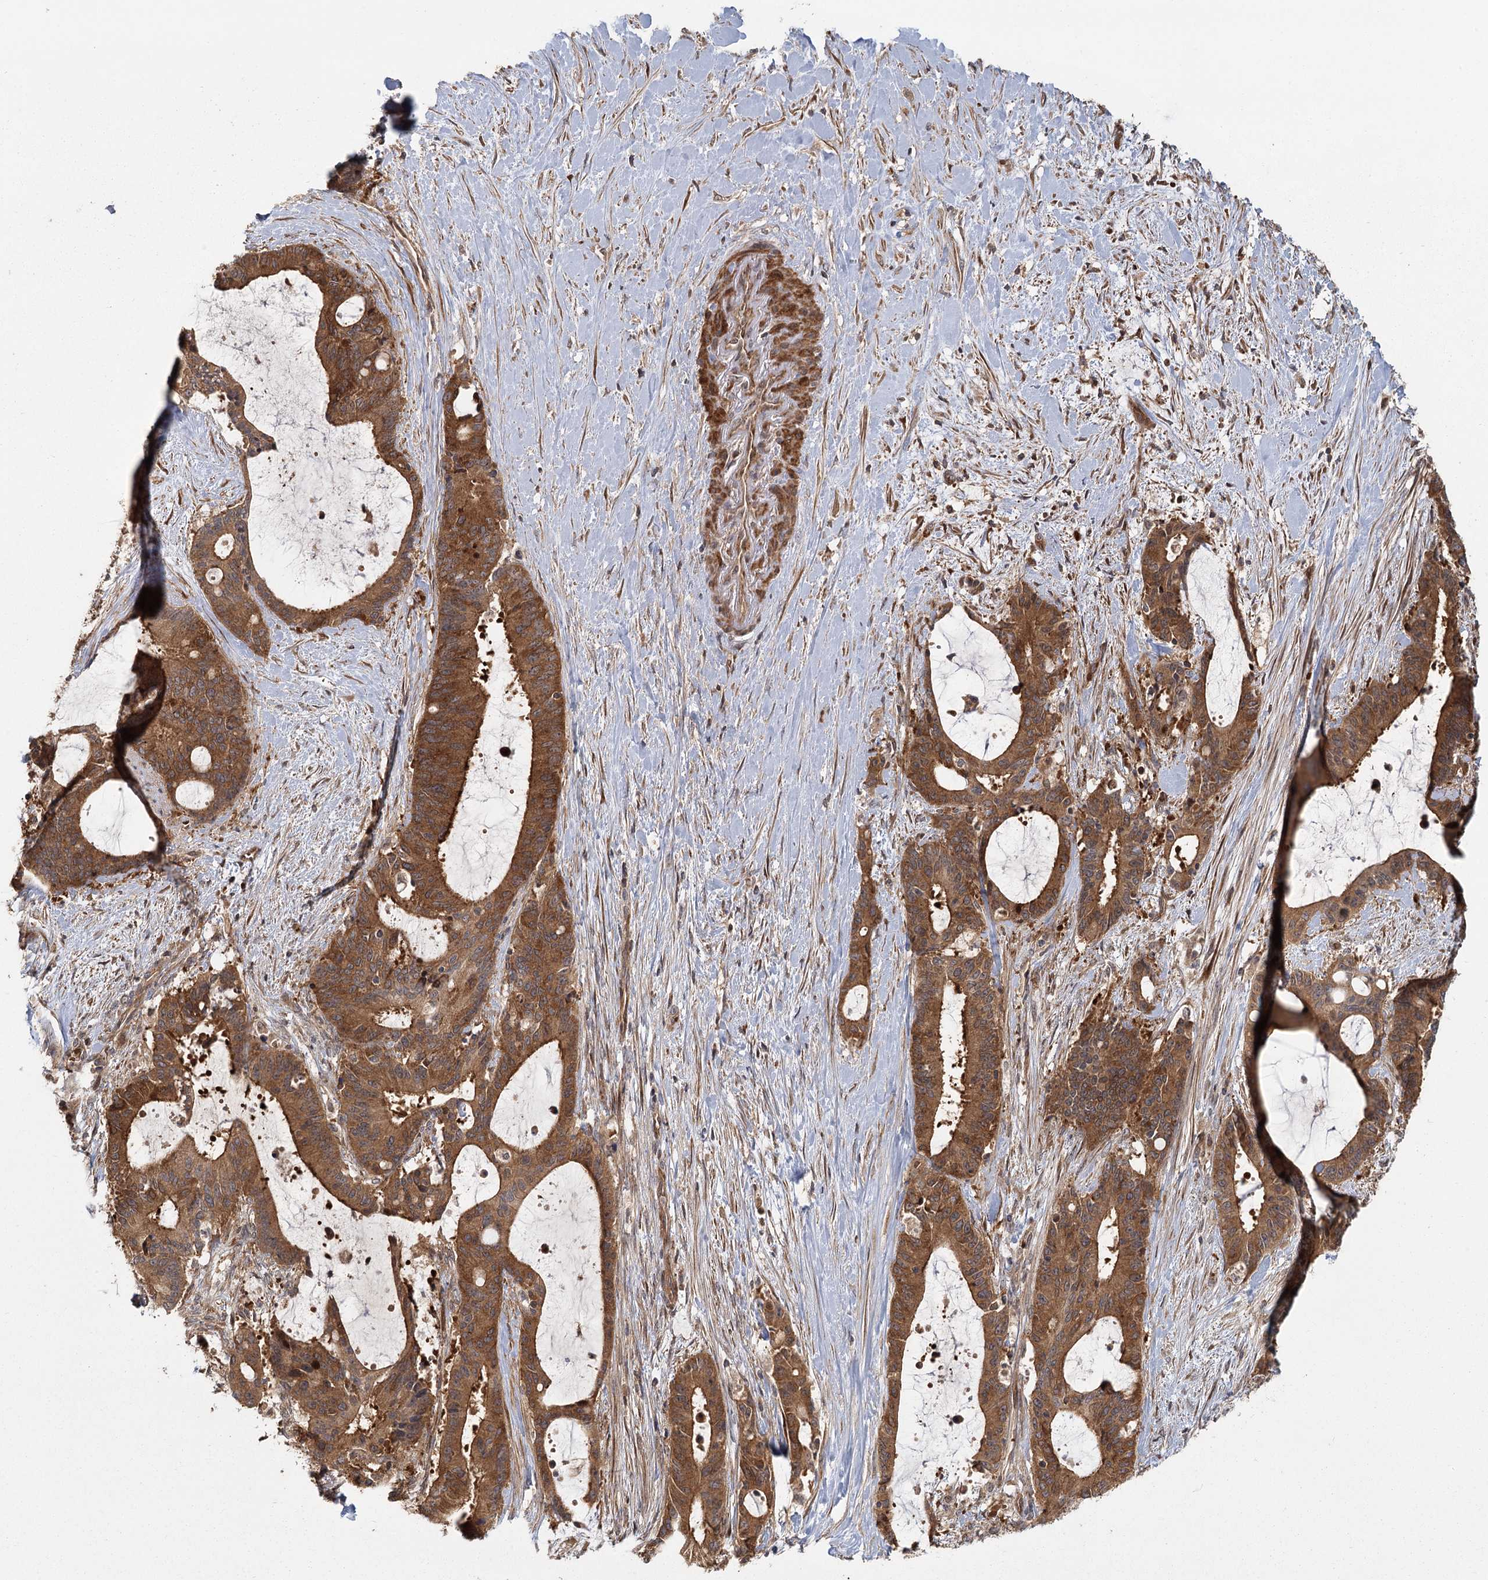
{"staining": {"intensity": "strong", "quantity": ">75%", "location": "cytoplasmic/membranous"}, "tissue": "liver cancer", "cell_type": "Tumor cells", "image_type": "cancer", "snomed": [{"axis": "morphology", "description": "Normal tissue, NOS"}, {"axis": "morphology", "description": "Cholangiocarcinoma"}, {"axis": "topography", "description": "Liver"}, {"axis": "topography", "description": "Peripheral nerve tissue"}], "caption": "Human liver cholangiocarcinoma stained with a protein marker shows strong staining in tumor cells.", "gene": "RAPGEF6", "patient": {"sex": "female", "age": 73}}